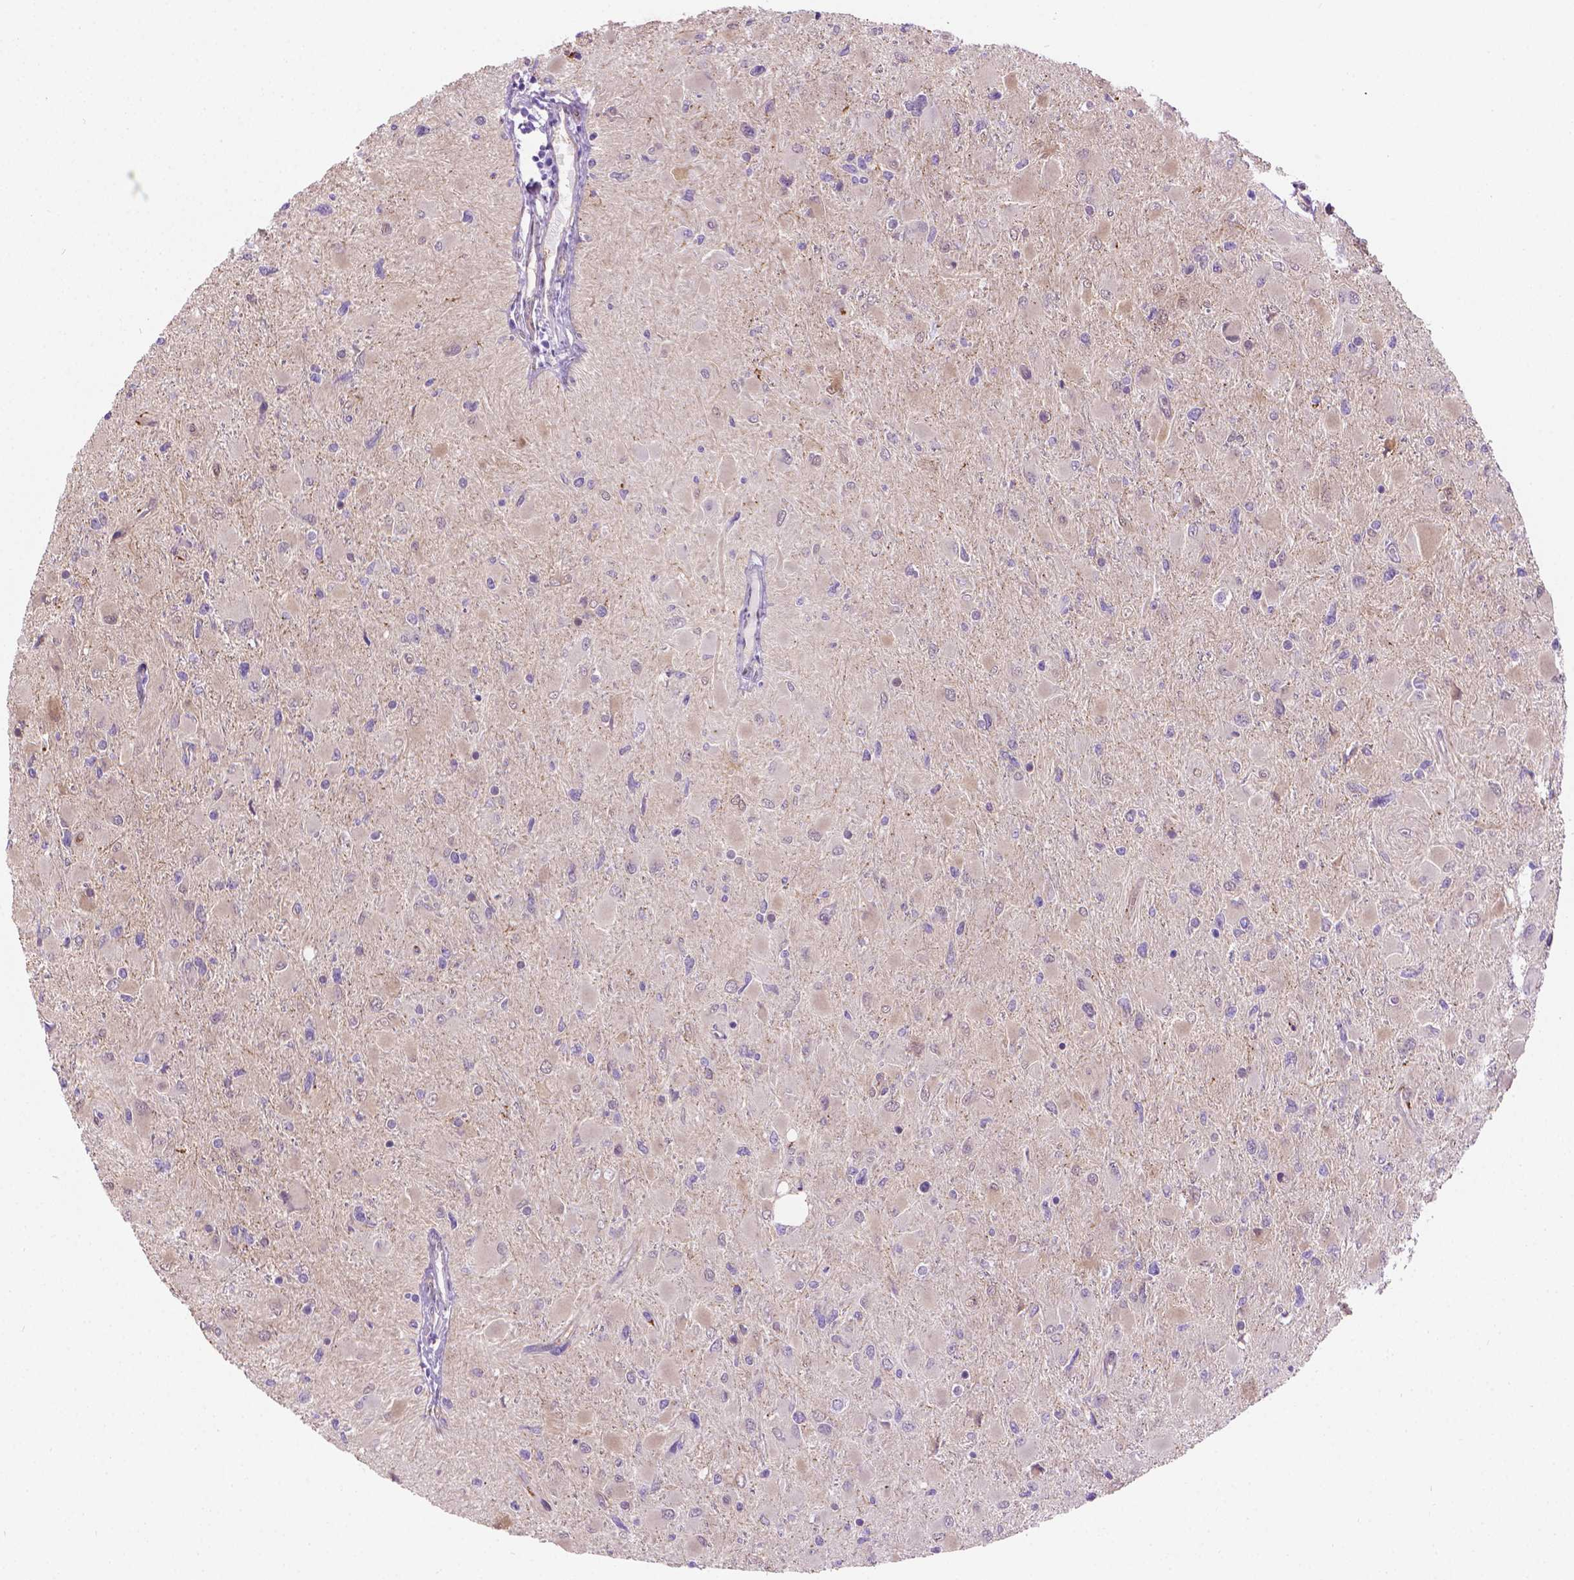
{"staining": {"intensity": "negative", "quantity": "none", "location": "none"}, "tissue": "glioma", "cell_type": "Tumor cells", "image_type": "cancer", "snomed": [{"axis": "morphology", "description": "Glioma, malignant, High grade"}, {"axis": "topography", "description": "Cerebral cortex"}], "caption": "Tumor cells show no significant protein staining in glioma. (DAB (3,3'-diaminobenzidine) immunohistochemistry visualized using brightfield microscopy, high magnification).", "gene": "CLIC4", "patient": {"sex": "female", "age": 36}}